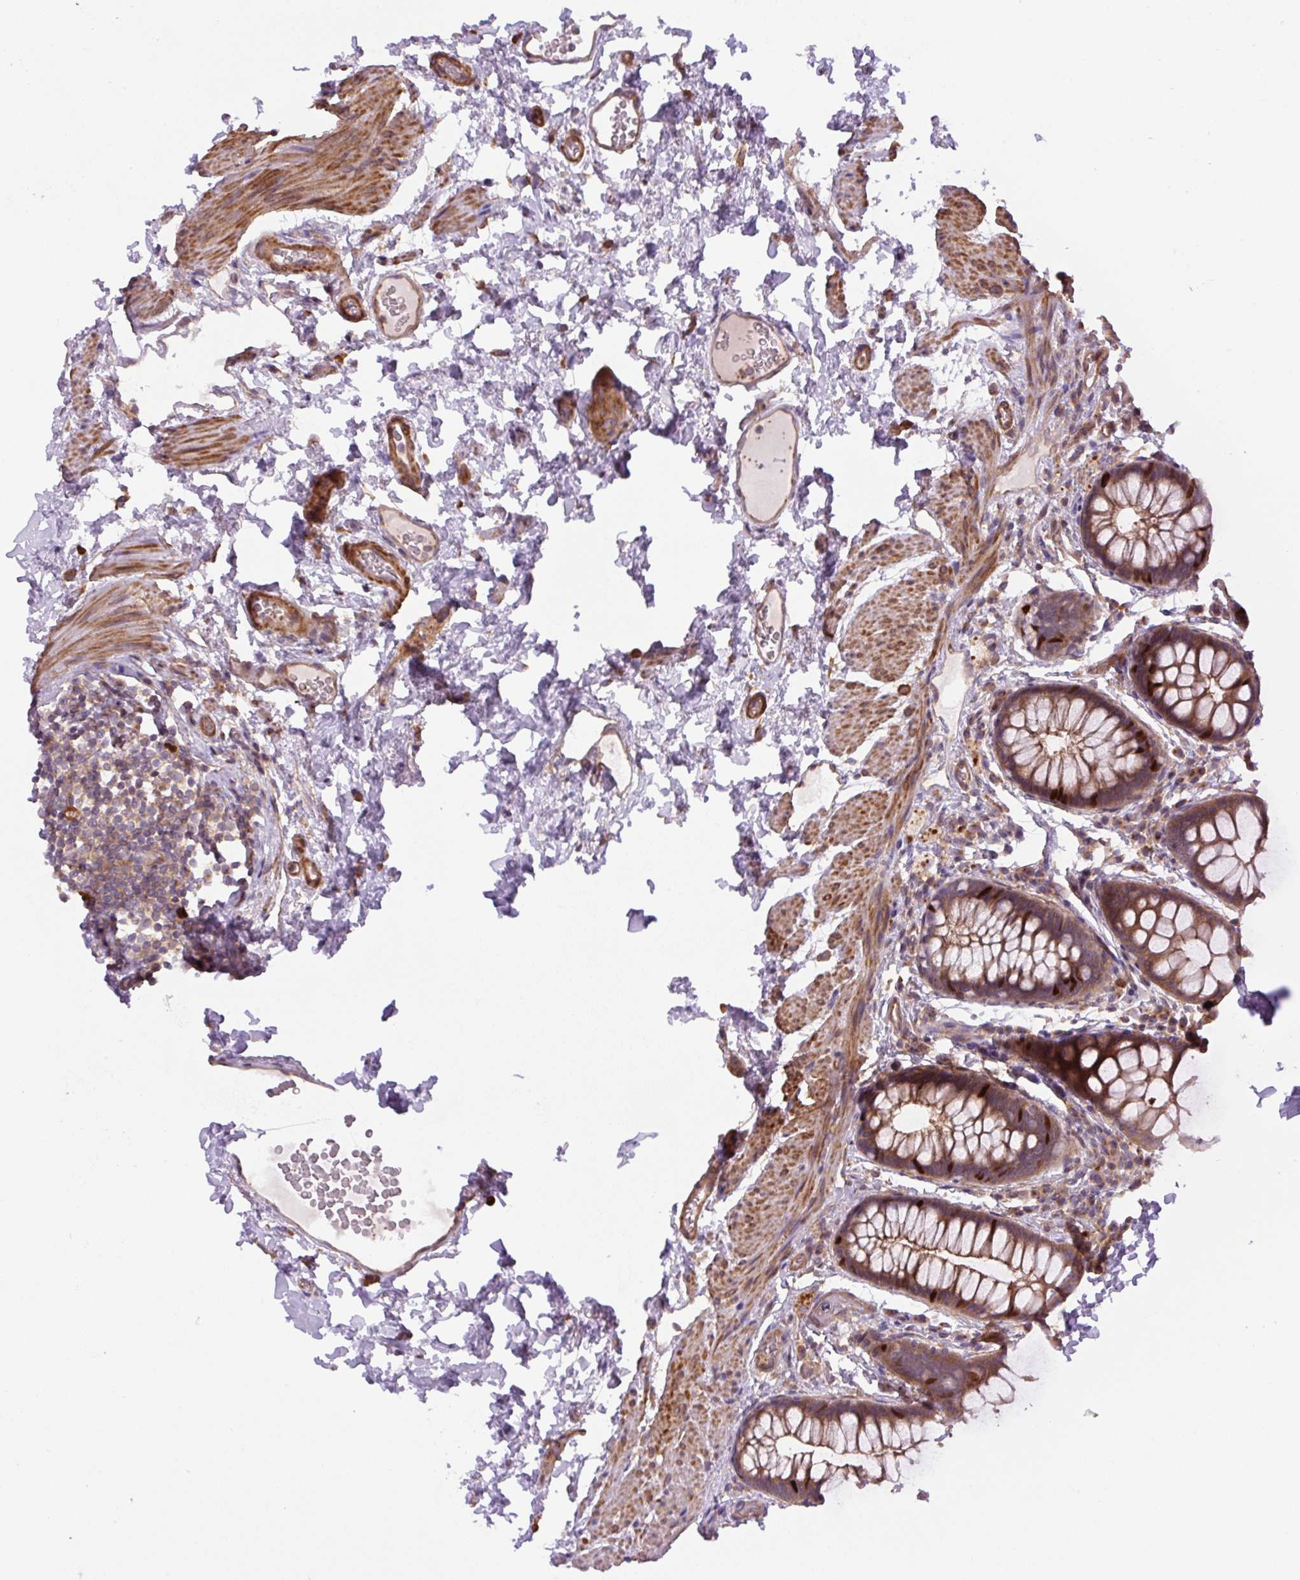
{"staining": {"intensity": "strong", "quantity": ">75%", "location": "cytoplasmic/membranous,nuclear"}, "tissue": "rectum", "cell_type": "Glandular cells", "image_type": "normal", "snomed": [{"axis": "morphology", "description": "Normal tissue, NOS"}, {"axis": "topography", "description": "Rectum"}], "caption": "Immunohistochemical staining of unremarkable rectum demonstrates >75% levels of strong cytoplasmic/membranous,nuclear protein positivity in about >75% of glandular cells. Using DAB (3,3'-diaminobenzidine) (brown) and hematoxylin (blue) stains, captured at high magnification using brightfield microscopy.", "gene": "KIFC1", "patient": {"sex": "female", "age": 69}}